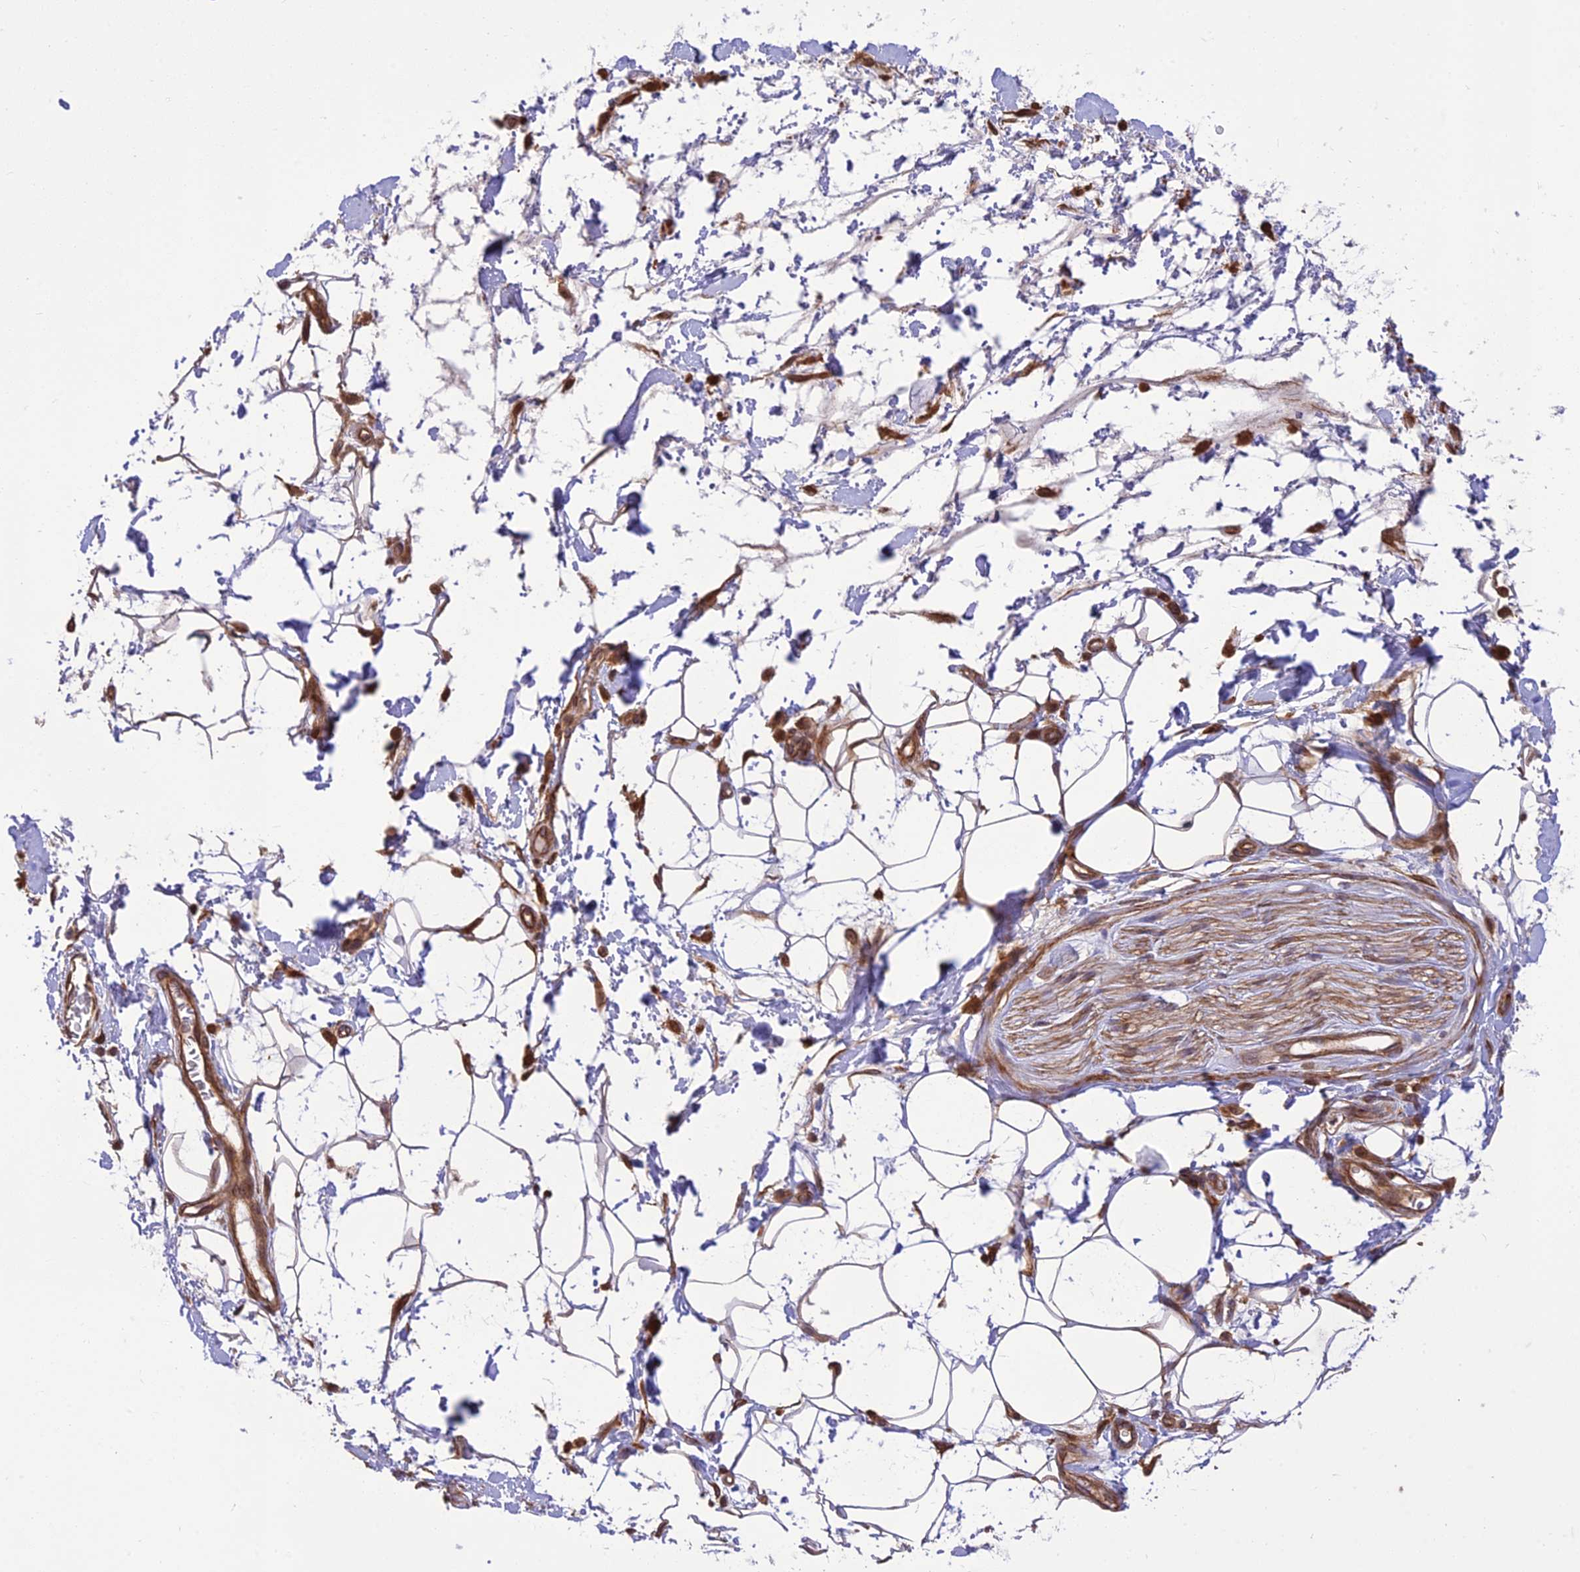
{"staining": {"intensity": "negative", "quantity": "none", "location": "none"}, "tissue": "adipose tissue", "cell_type": "Adipocytes", "image_type": "normal", "snomed": [{"axis": "morphology", "description": "Normal tissue, NOS"}, {"axis": "morphology", "description": "Adenocarcinoma, NOS"}, {"axis": "topography", "description": "Rectum"}, {"axis": "topography", "description": "Vagina"}, {"axis": "topography", "description": "Peripheral nerve tissue"}], "caption": "IHC of unremarkable adipose tissue exhibits no positivity in adipocytes.", "gene": "HPSE2", "patient": {"sex": "female", "age": 71}}